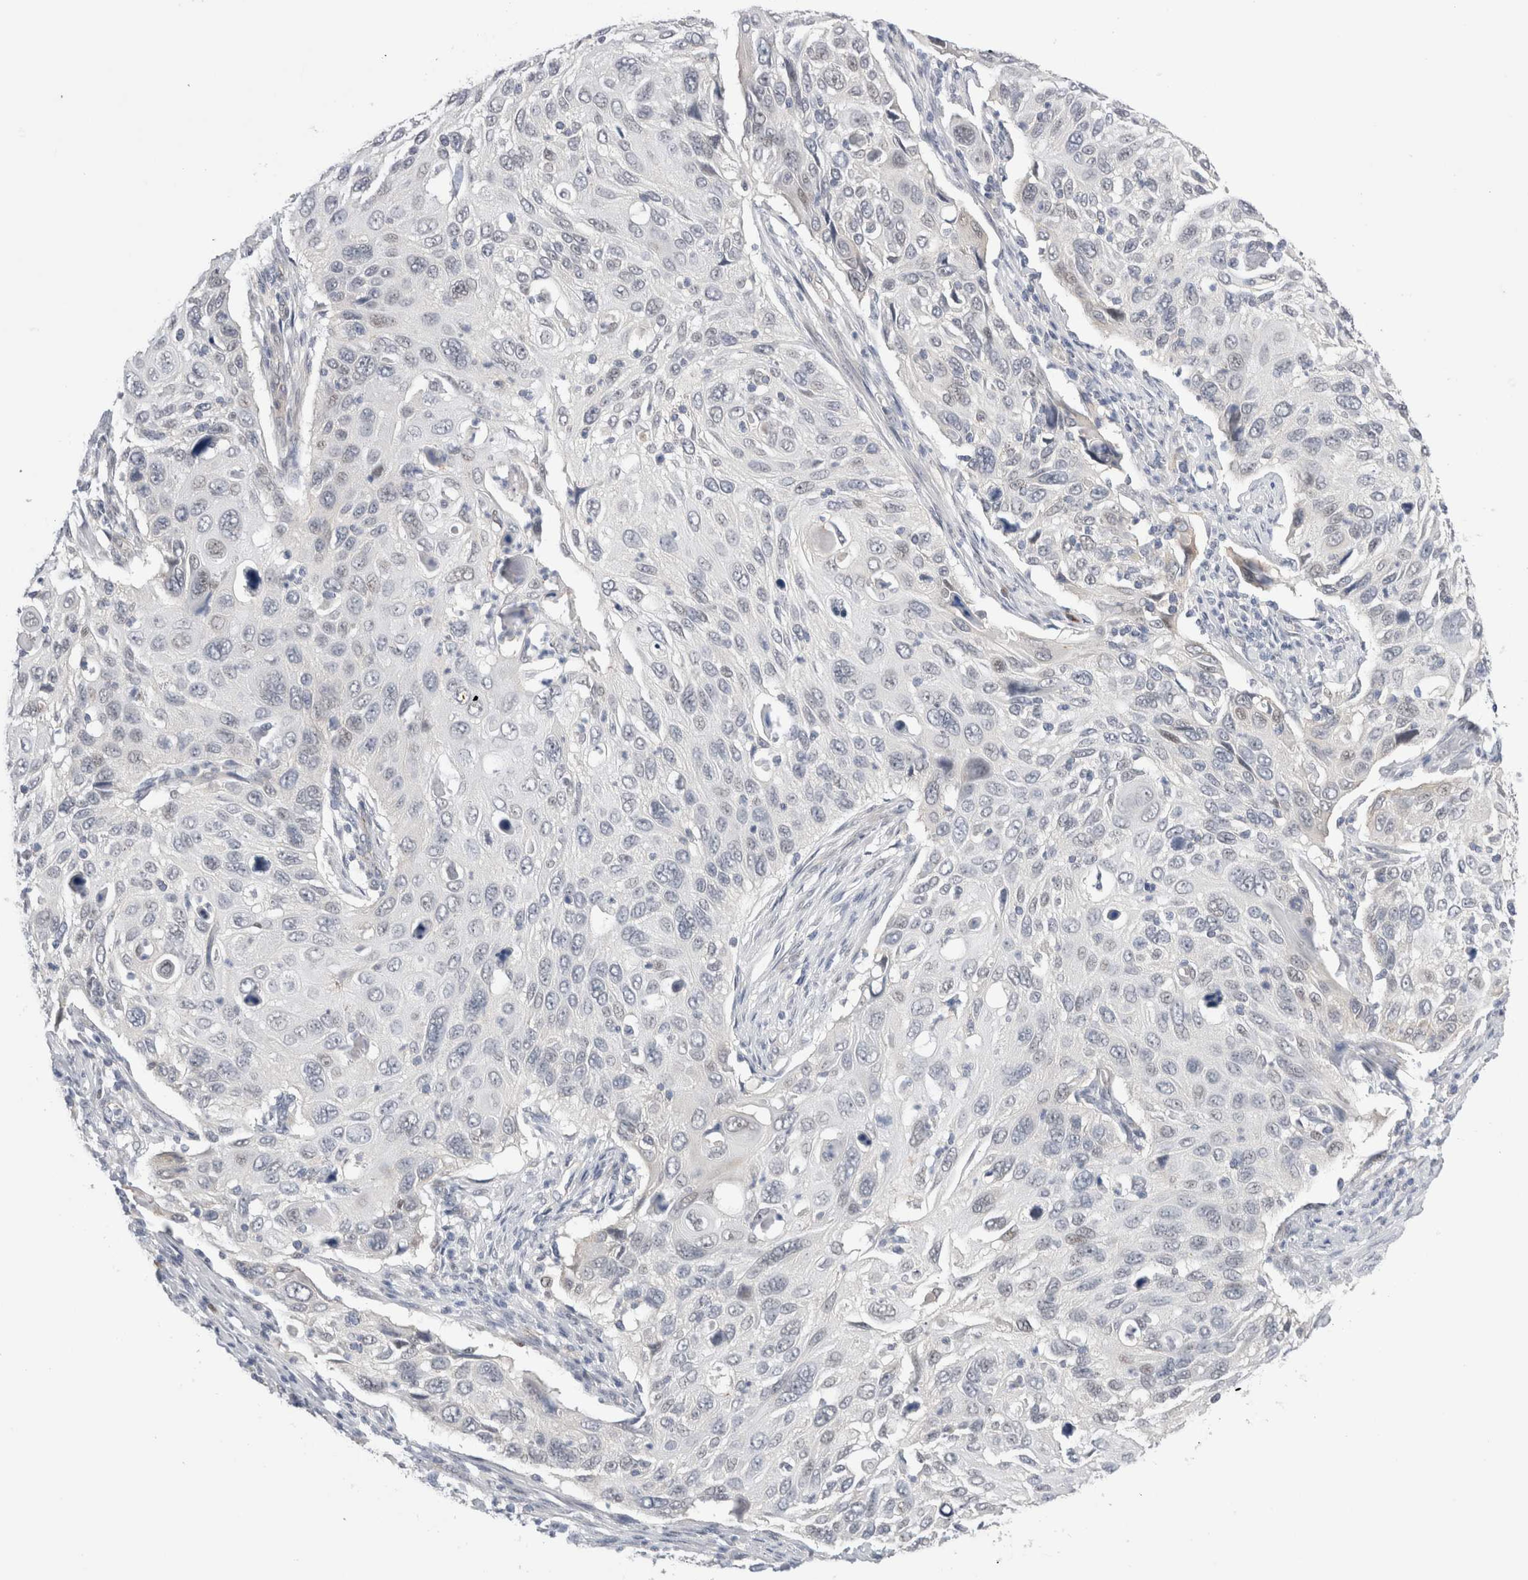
{"staining": {"intensity": "weak", "quantity": "<25%", "location": "nuclear"}, "tissue": "cervical cancer", "cell_type": "Tumor cells", "image_type": "cancer", "snomed": [{"axis": "morphology", "description": "Squamous cell carcinoma, NOS"}, {"axis": "topography", "description": "Cervix"}], "caption": "High power microscopy histopathology image of an immunohistochemistry (IHC) image of cervical cancer (squamous cell carcinoma), revealing no significant staining in tumor cells.", "gene": "TAFA5", "patient": {"sex": "female", "age": 70}}